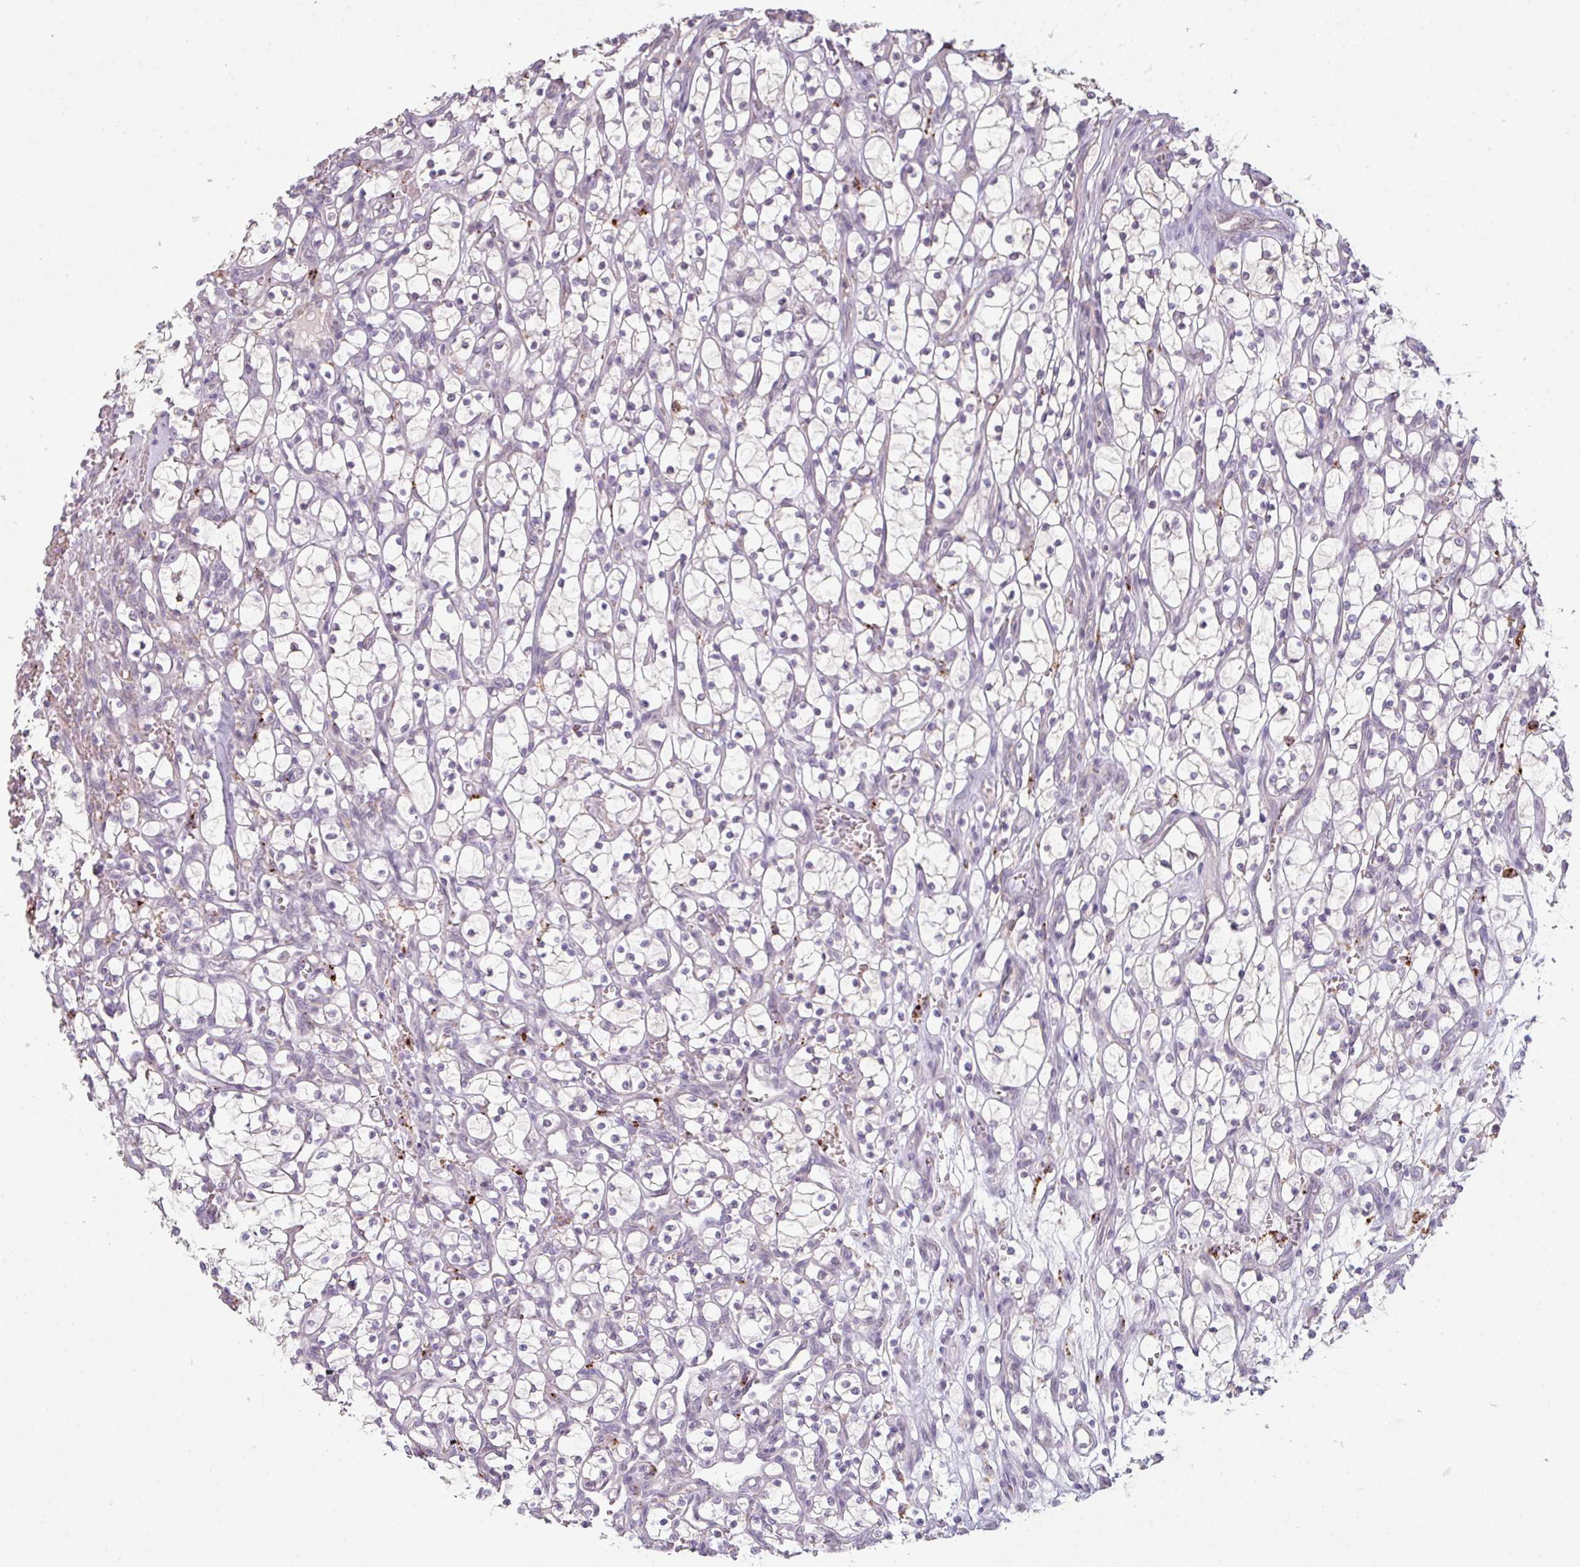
{"staining": {"intensity": "negative", "quantity": "none", "location": "none"}, "tissue": "renal cancer", "cell_type": "Tumor cells", "image_type": "cancer", "snomed": [{"axis": "morphology", "description": "Adenocarcinoma, NOS"}, {"axis": "topography", "description": "Kidney"}], "caption": "Tumor cells show no significant positivity in renal adenocarcinoma.", "gene": "TMEM237", "patient": {"sex": "female", "age": 69}}